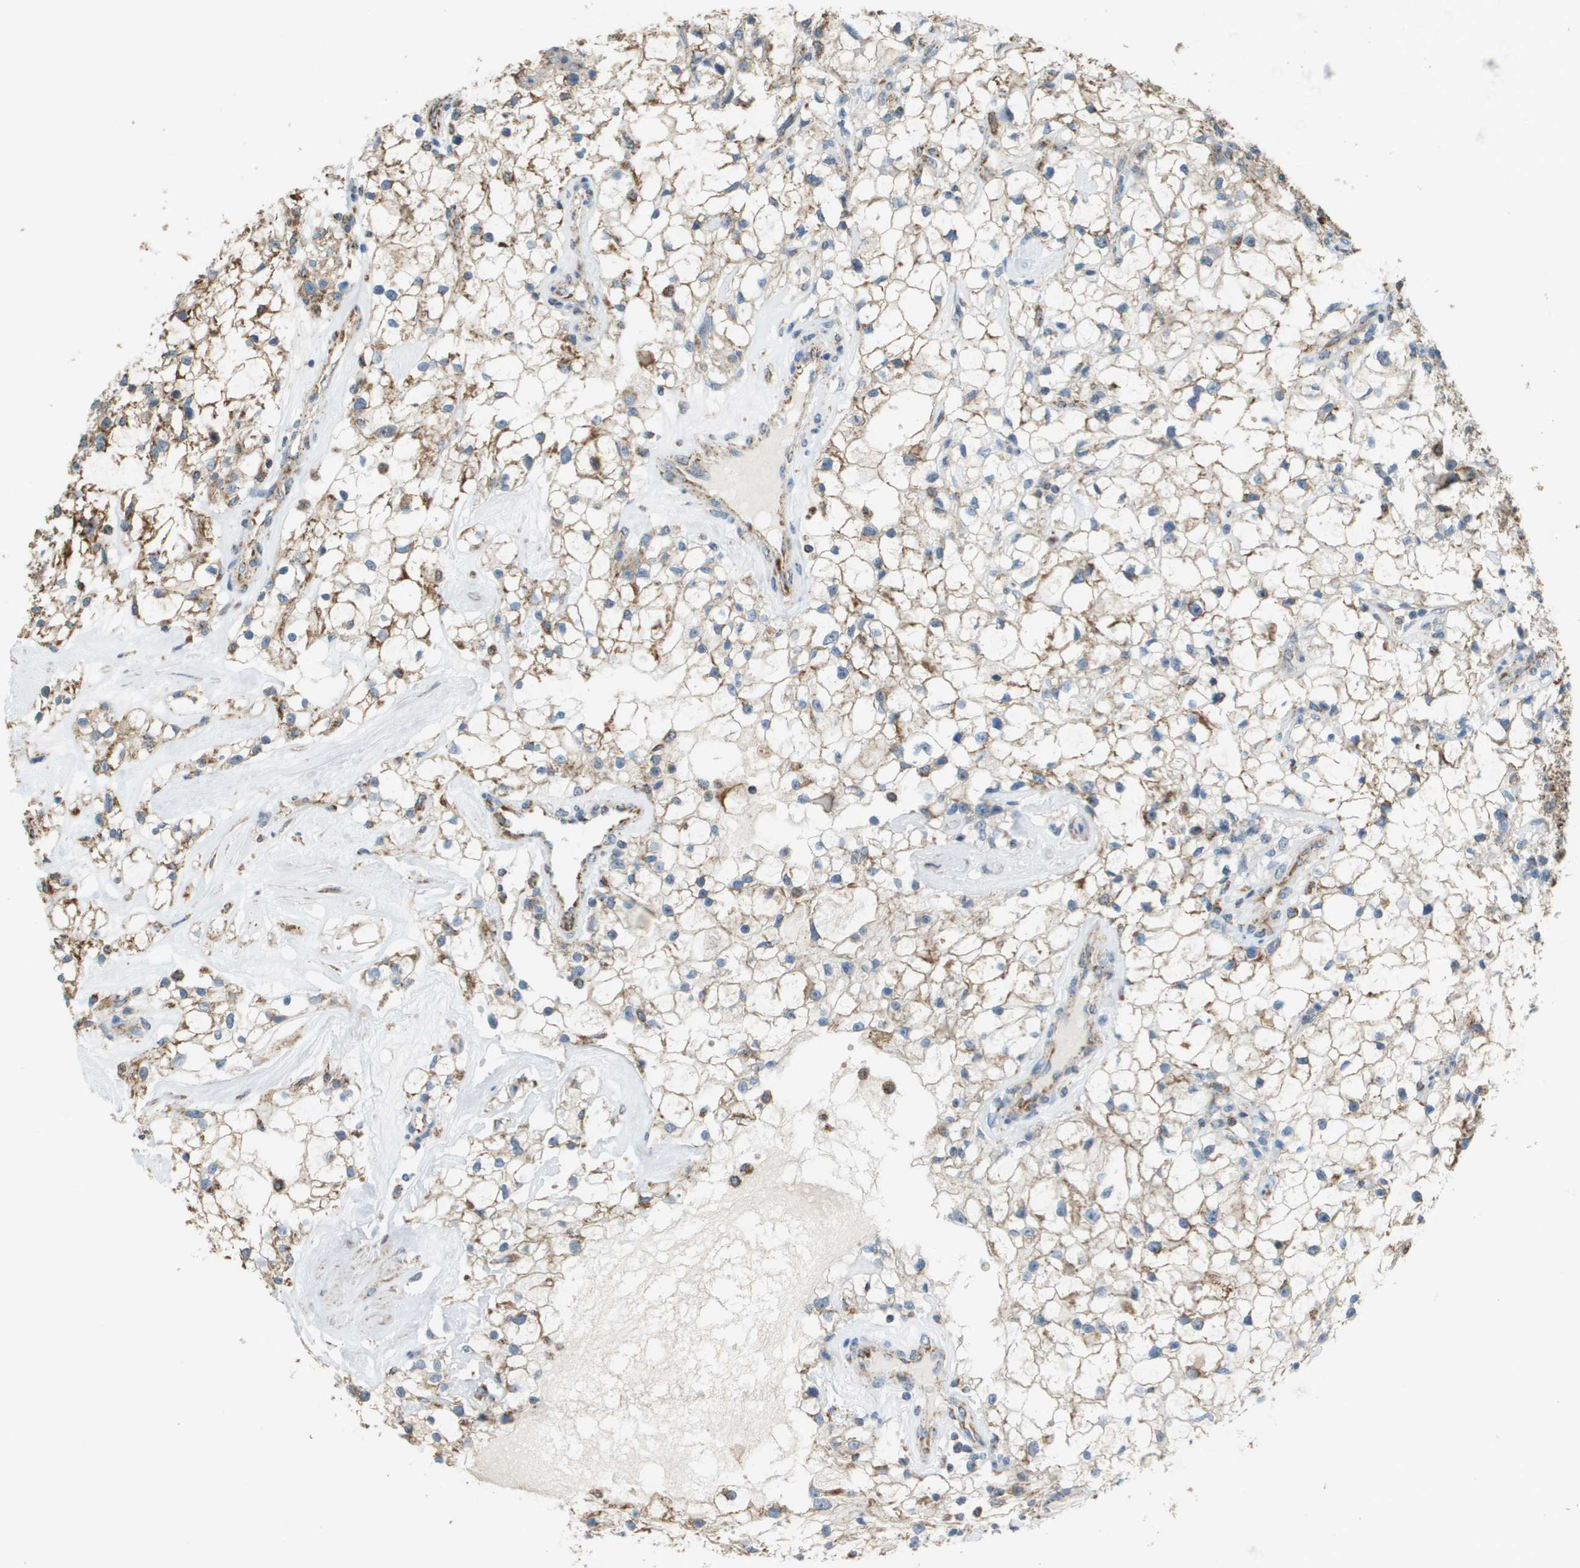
{"staining": {"intensity": "moderate", "quantity": ">75%", "location": "cytoplasmic/membranous"}, "tissue": "renal cancer", "cell_type": "Tumor cells", "image_type": "cancer", "snomed": [{"axis": "morphology", "description": "Adenocarcinoma, NOS"}, {"axis": "topography", "description": "Kidney"}], "caption": "Renal cancer was stained to show a protein in brown. There is medium levels of moderate cytoplasmic/membranous positivity in about >75% of tumor cells.", "gene": "FH", "patient": {"sex": "female", "age": 60}}